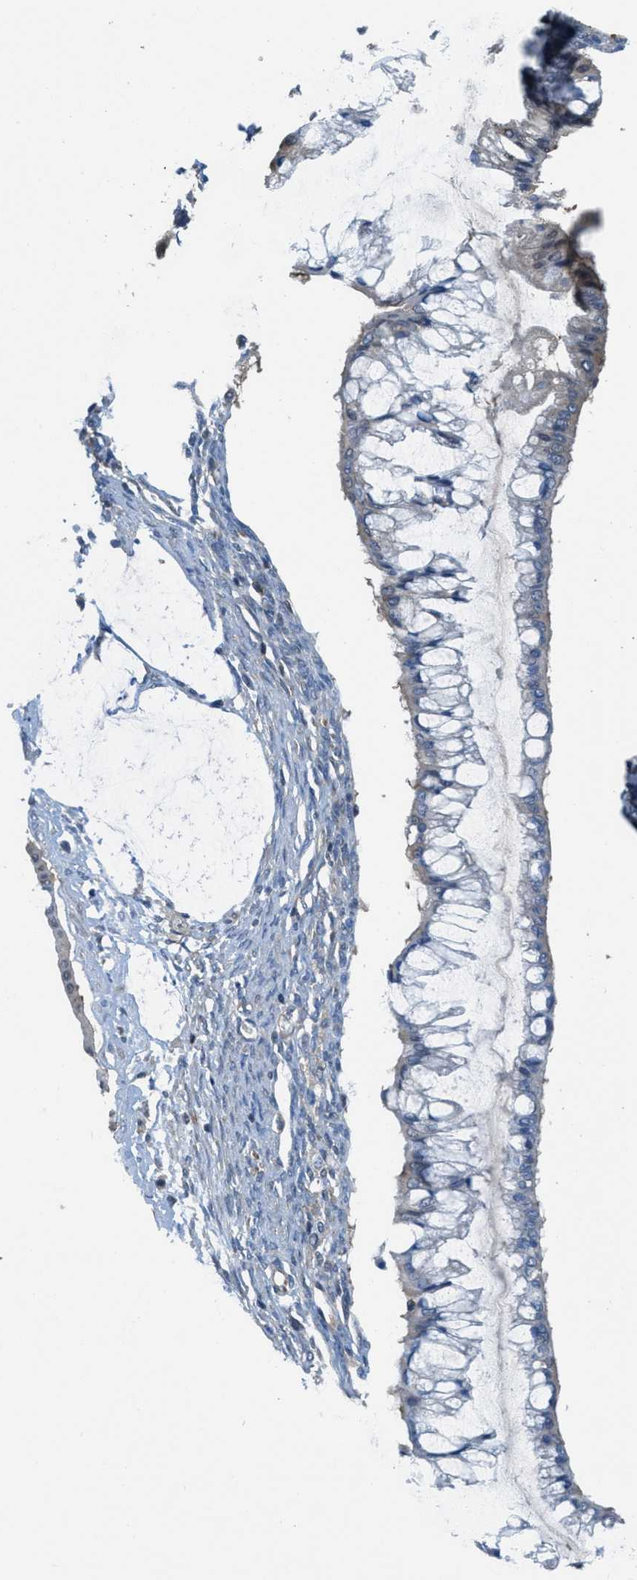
{"staining": {"intensity": "weak", "quantity": "25%-75%", "location": "cytoplasmic/membranous"}, "tissue": "ovarian cancer", "cell_type": "Tumor cells", "image_type": "cancer", "snomed": [{"axis": "morphology", "description": "Cystadenocarcinoma, mucinous, NOS"}, {"axis": "topography", "description": "Ovary"}], "caption": "Protein positivity by immunohistochemistry exhibits weak cytoplasmic/membranous staining in about 25%-75% of tumor cells in mucinous cystadenocarcinoma (ovarian). (IHC, brightfield microscopy, high magnification).", "gene": "PIP5K1C", "patient": {"sex": "female", "age": 73}}